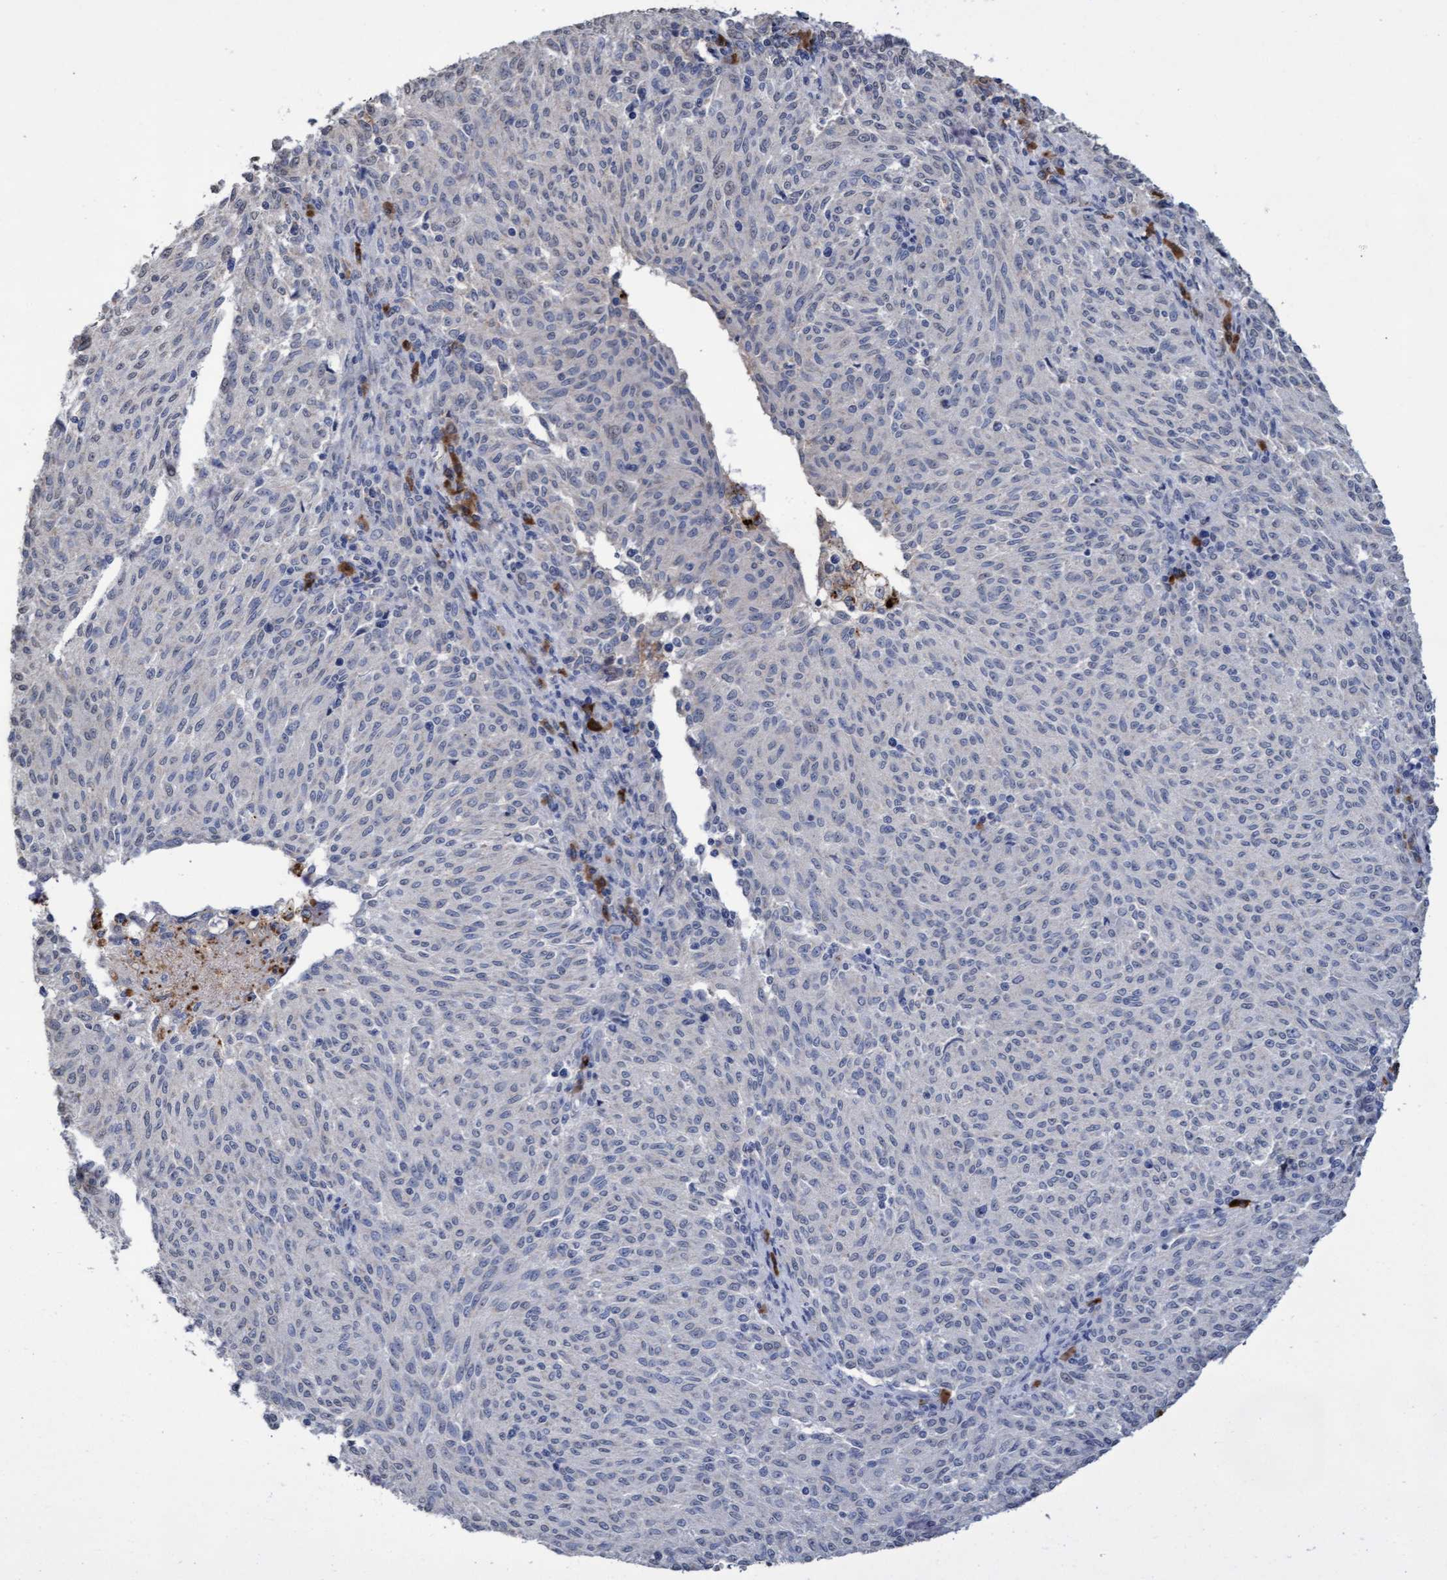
{"staining": {"intensity": "negative", "quantity": "none", "location": "none"}, "tissue": "melanoma", "cell_type": "Tumor cells", "image_type": "cancer", "snomed": [{"axis": "morphology", "description": "Malignant melanoma, NOS"}, {"axis": "topography", "description": "Skin"}], "caption": "Immunohistochemistry of melanoma displays no expression in tumor cells.", "gene": "GPR39", "patient": {"sex": "female", "age": 72}}